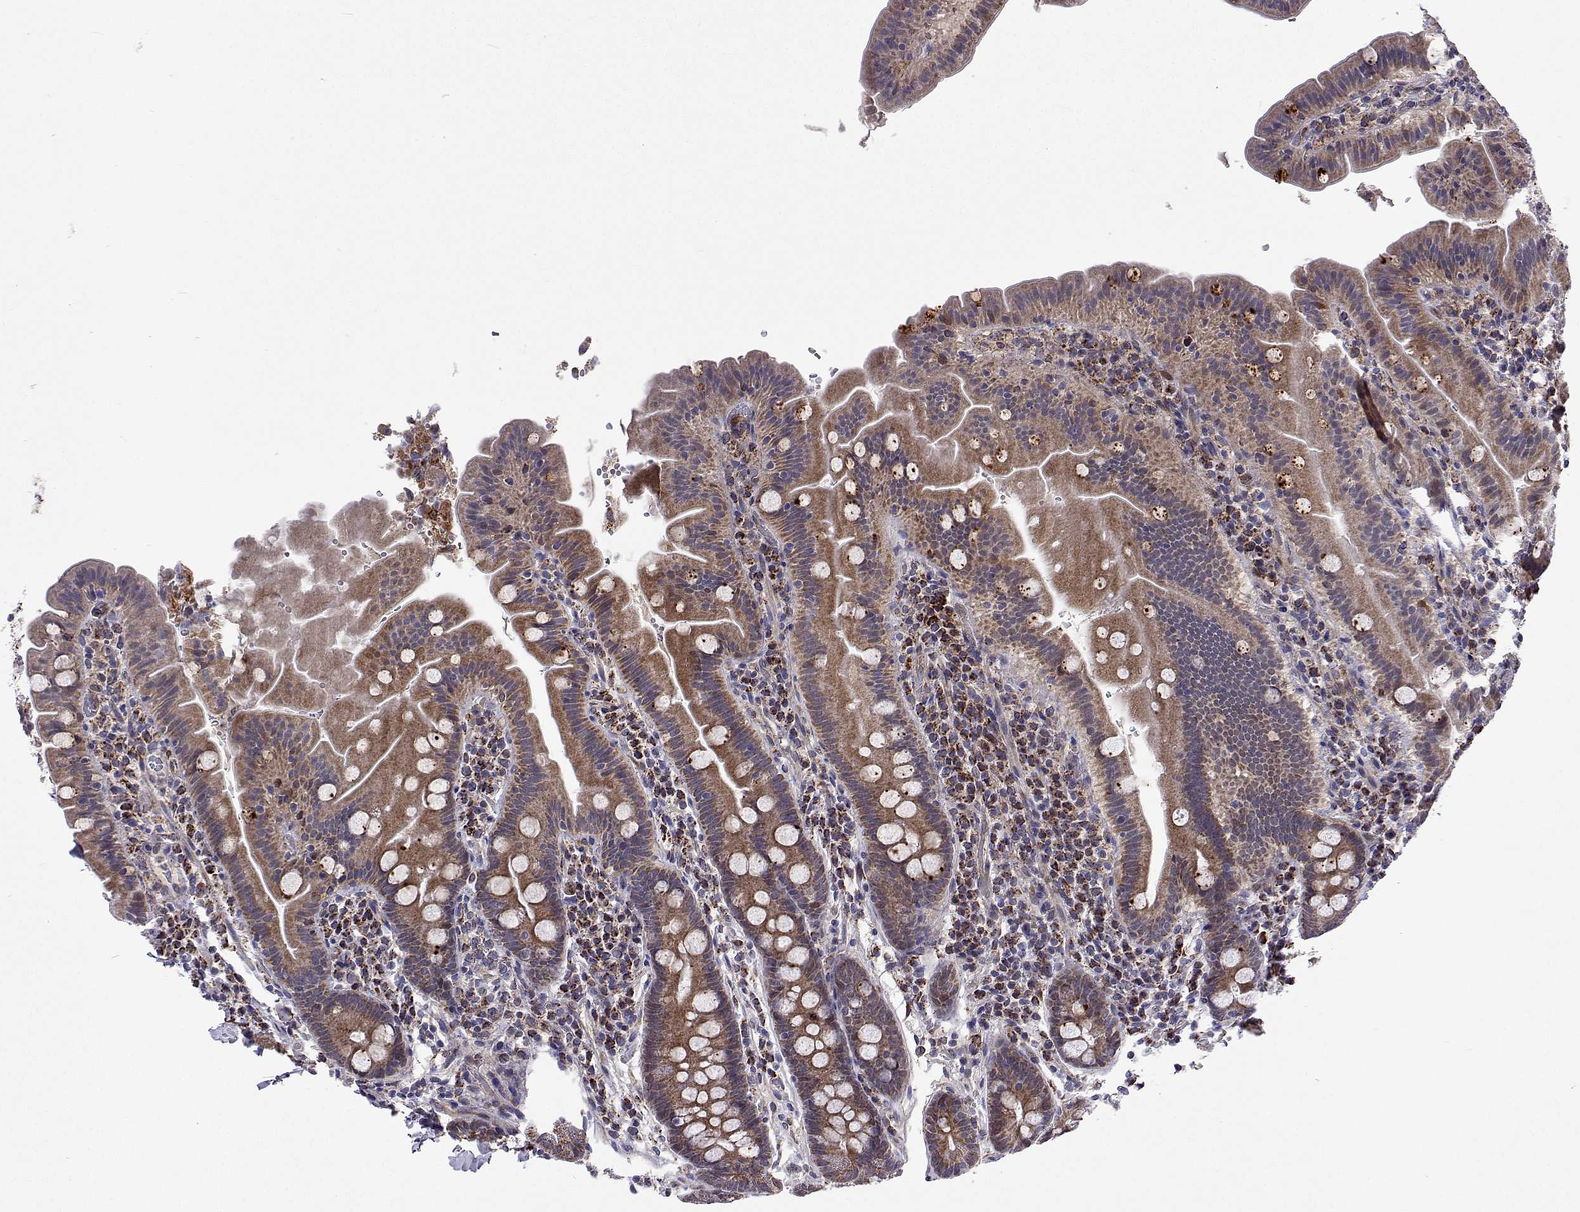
{"staining": {"intensity": "moderate", "quantity": ">75%", "location": "cytoplasmic/membranous"}, "tissue": "small intestine", "cell_type": "Glandular cells", "image_type": "normal", "snomed": [{"axis": "morphology", "description": "Normal tissue, NOS"}, {"axis": "topography", "description": "Small intestine"}], "caption": "Protein staining by immunohistochemistry shows moderate cytoplasmic/membranous positivity in approximately >75% of glandular cells in unremarkable small intestine.", "gene": "DHTKD1", "patient": {"sex": "male", "age": 26}}